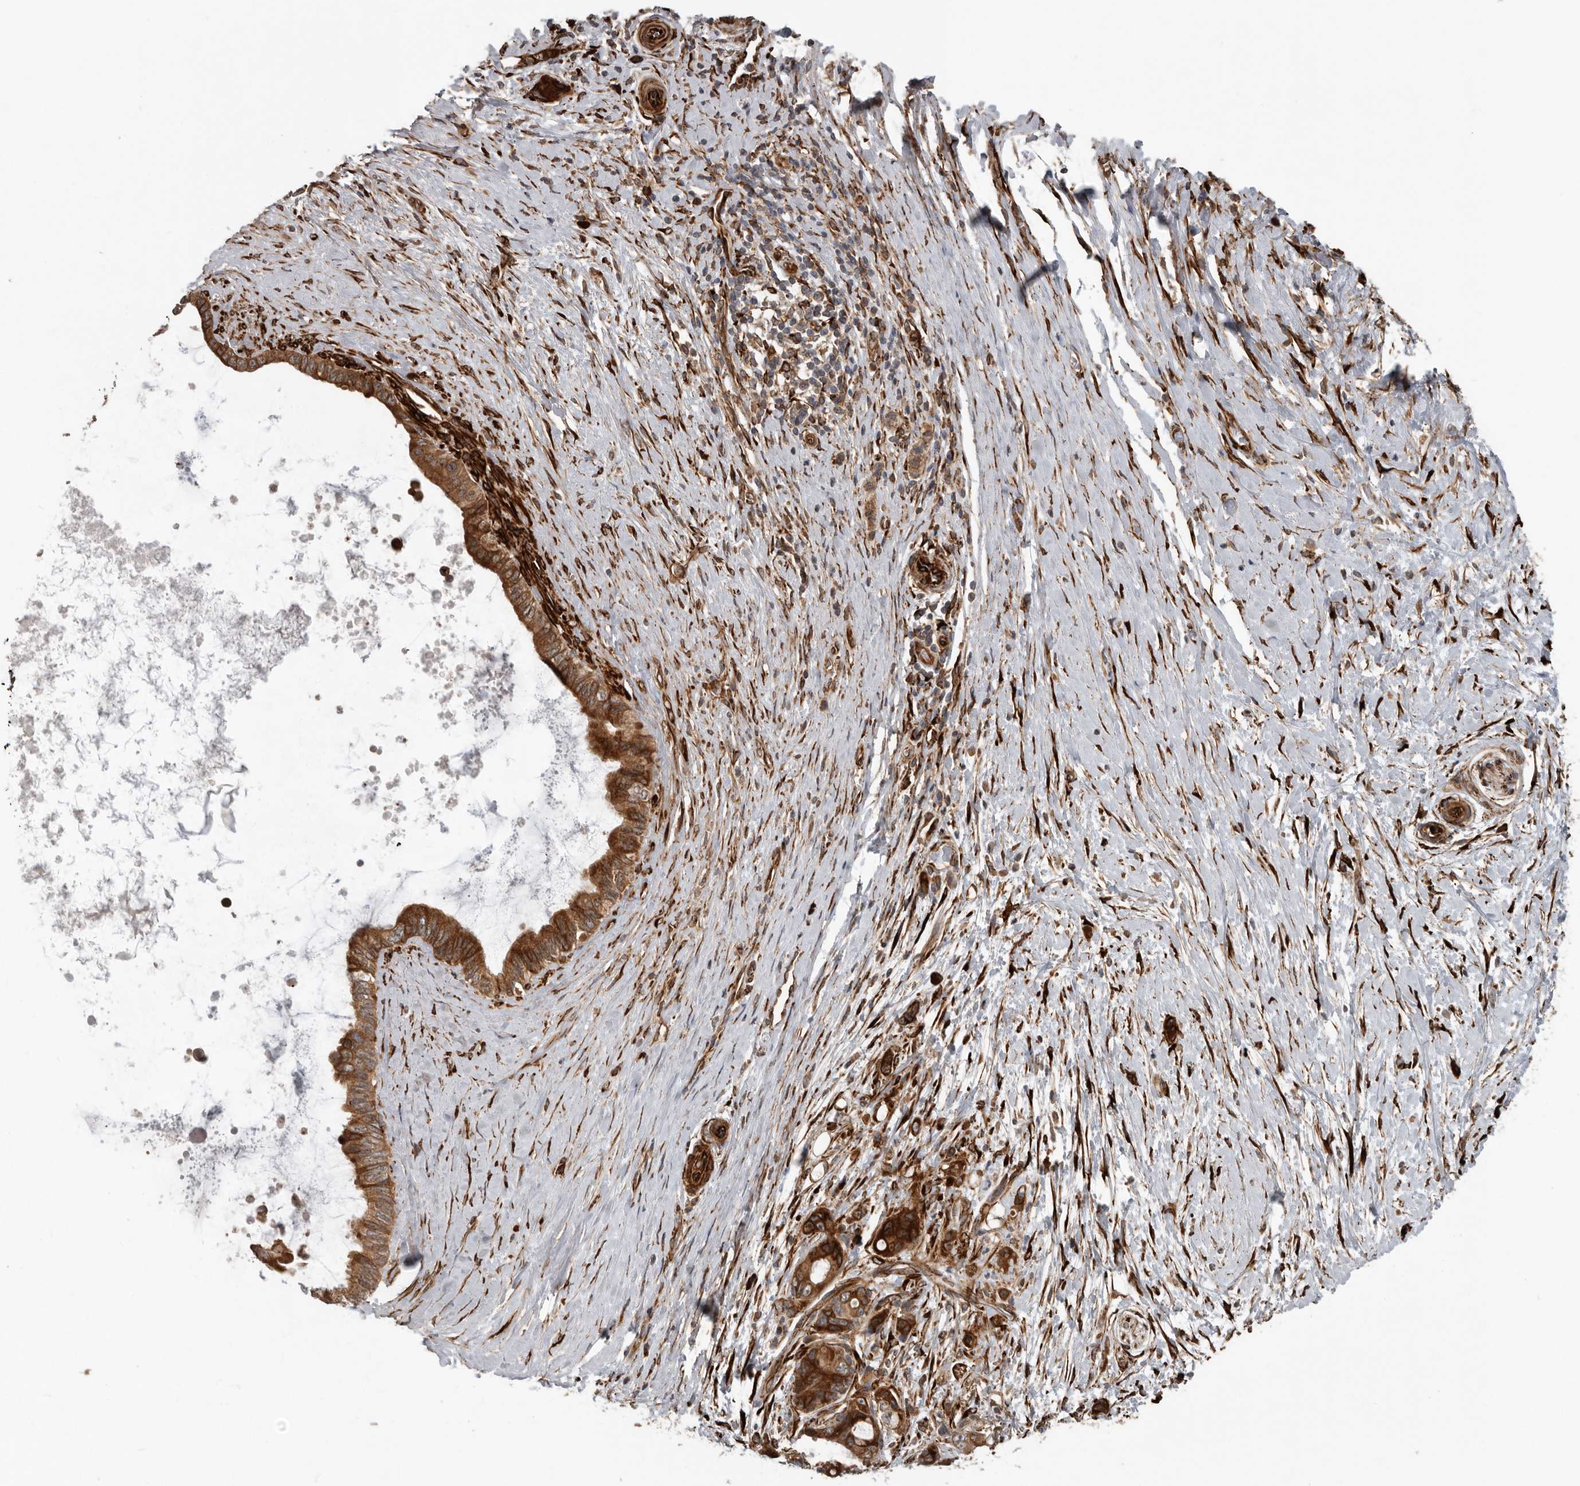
{"staining": {"intensity": "strong", "quantity": ">75%", "location": "cytoplasmic/membranous"}, "tissue": "pancreatic cancer", "cell_type": "Tumor cells", "image_type": "cancer", "snomed": [{"axis": "morphology", "description": "Adenocarcinoma, NOS"}, {"axis": "topography", "description": "Pancreas"}], "caption": "Immunohistochemistry (IHC) (DAB (3,3'-diaminobenzidine)) staining of adenocarcinoma (pancreatic) exhibits strong cytoplasmic/membranous protein staining in approximately >75% of tumor cells.", "gene": "CEP350", "patient": {"sex": "female", "age": 72}}